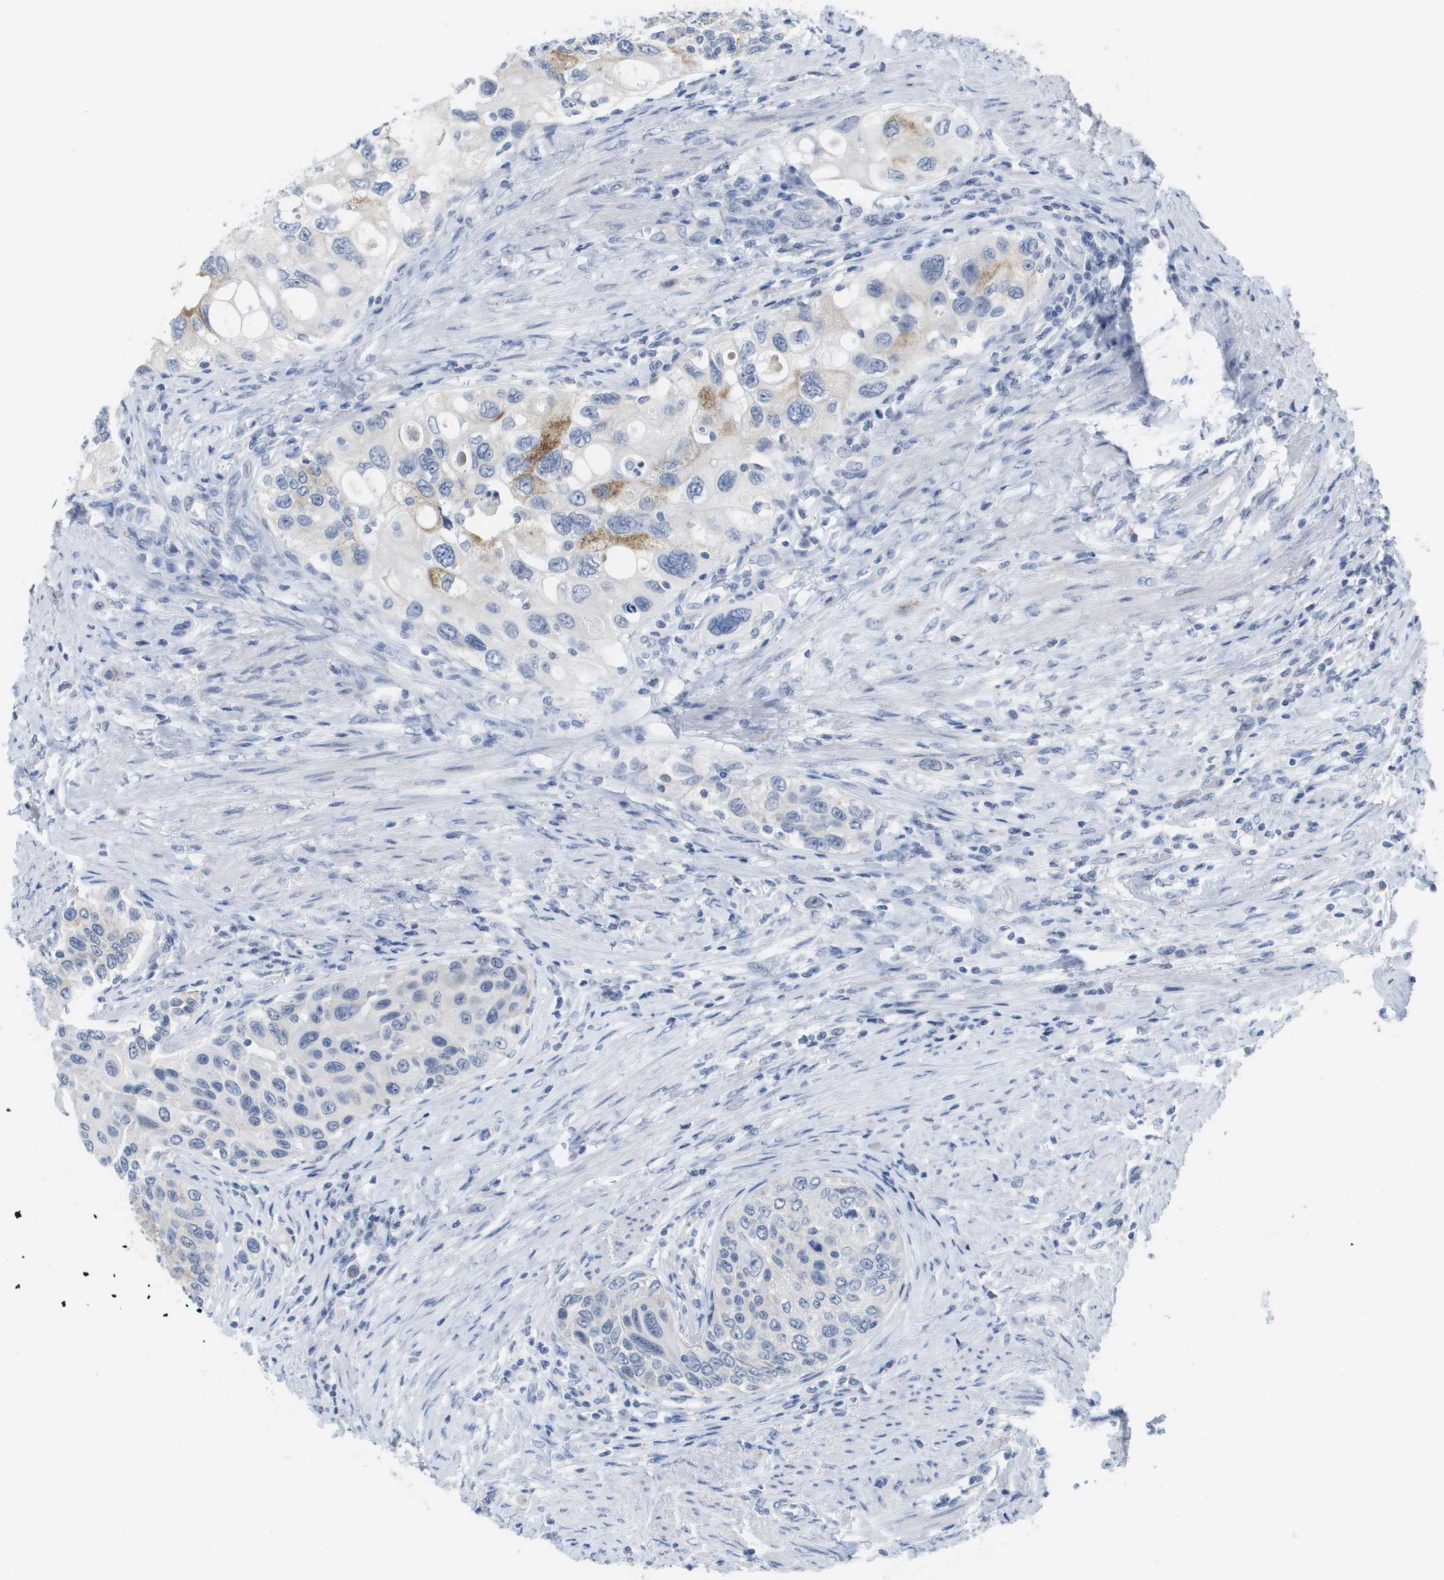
{"staining": {"intensity": "moderate", "quantity": "<25%", "location": "cytoplasmic/membranous"}, "tissue": "urothelial cancer", "cell_type": "Tumor cells", "image_type": "cancer", "snomed": [{"axis": "morphology", "description": "Urothelial carcinoma, High grade"}, {"axis": "topography", "description": "Urinary bladder"}], "caption": "Immunohistochemical staining of human urothelial cancer reveals low levels of moderate cytoplasmic/membranous protein positivity in approximately <25% of tumor cells. (DAB (3,3'-diaminobenzidine) IHC with brightfield microscopy, high magnification).", "gene": "PDE4A", "patient": {"sex": "female", "age": 56}}